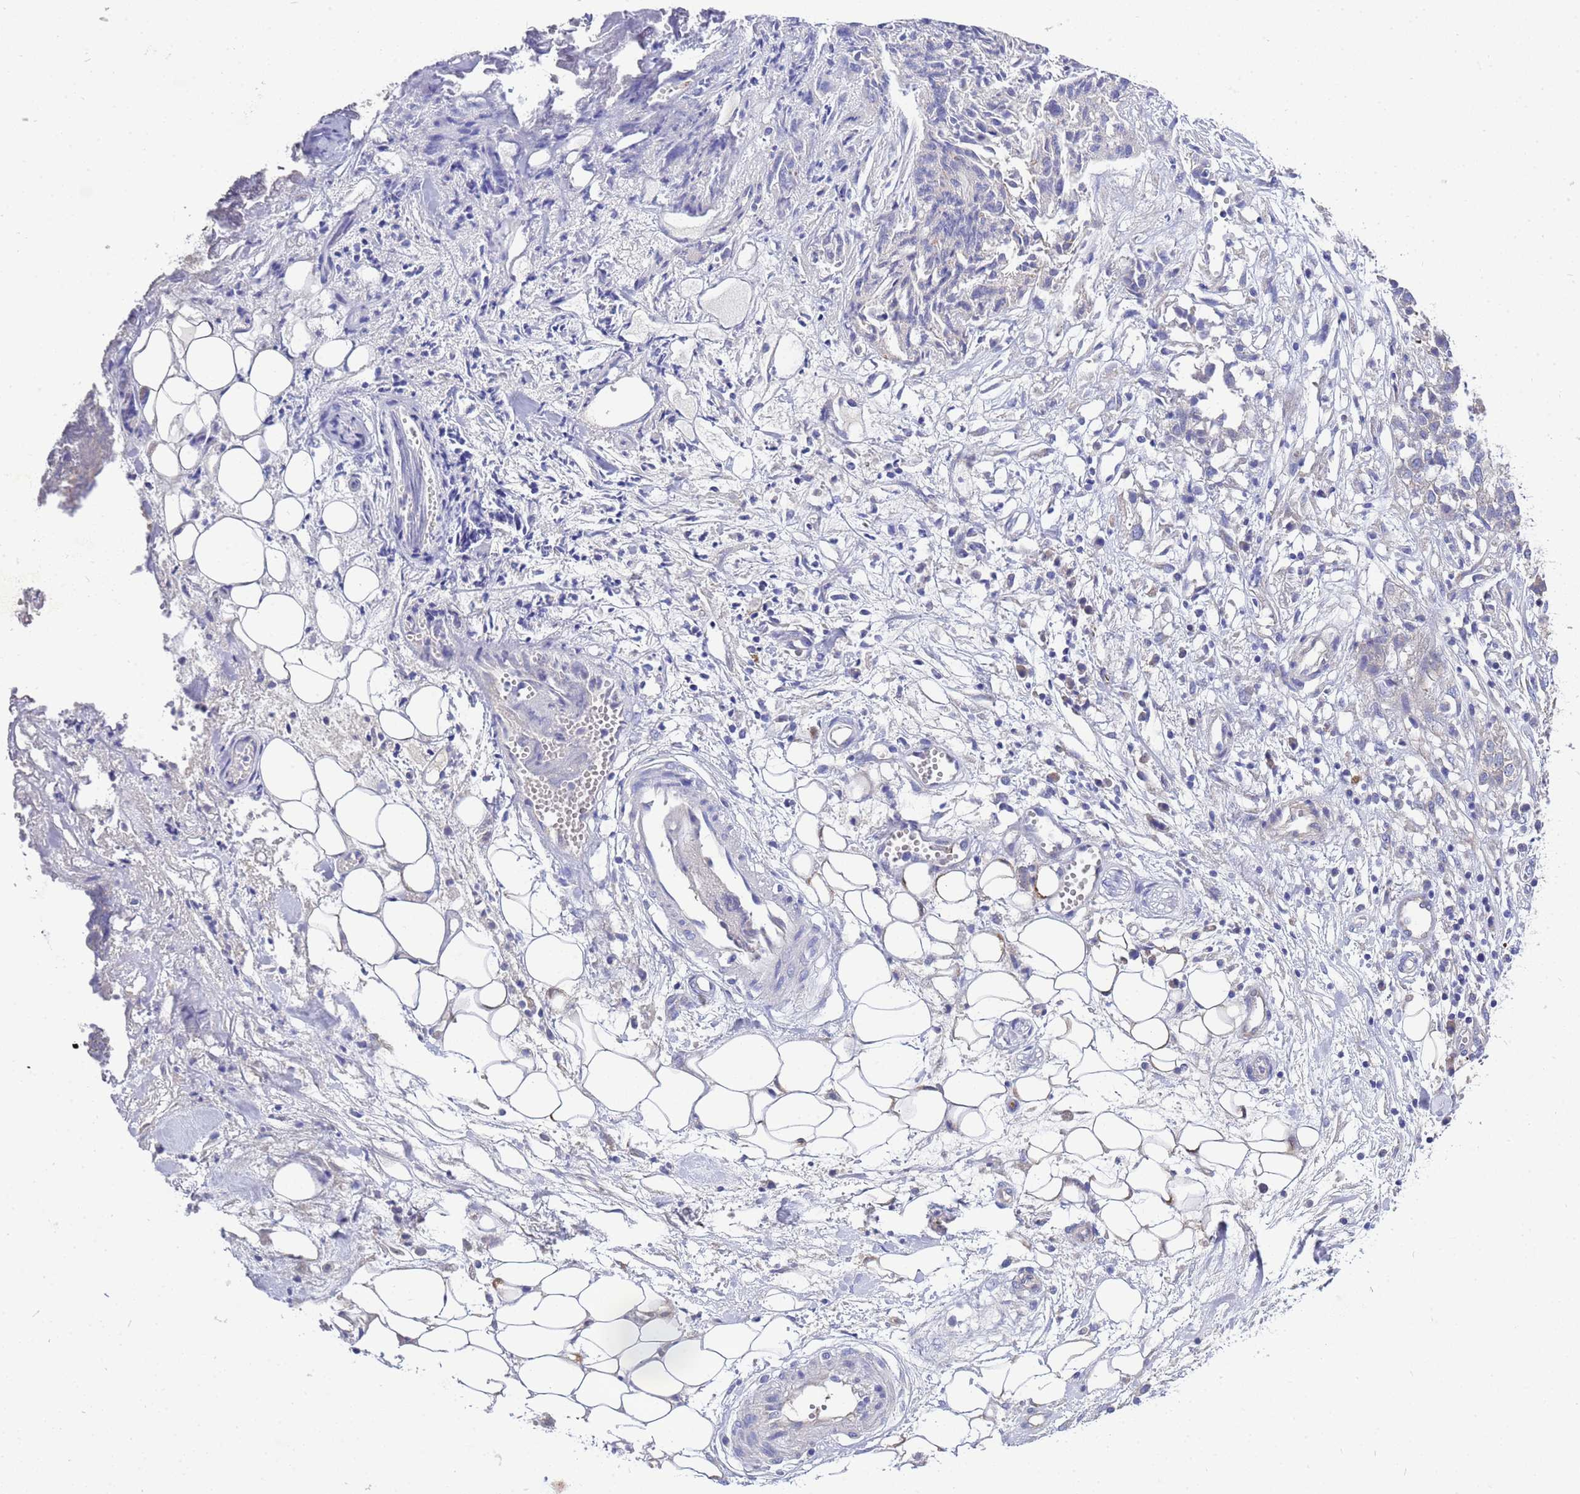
{"staining": {"intensity": "negative", "quantity": "none", "location": "none"}, "tissue": "ovarian cancer", "cell_type": "Tumor cells", "image_type": "cancer", "snomed": [{"axis": "morphology", "description": "Cystadenocarcinoma, serous, NOS"}, {"axis": "topography", "description": "Soft tissue"}, {"axis": "topography", "description": "Ovary"}], "caption": "The histopathology image shows no significant expression in tumor cells of ovarian cancer.", "gene": "RC3H2", "patient": {"sex": "female", "age": 57}}